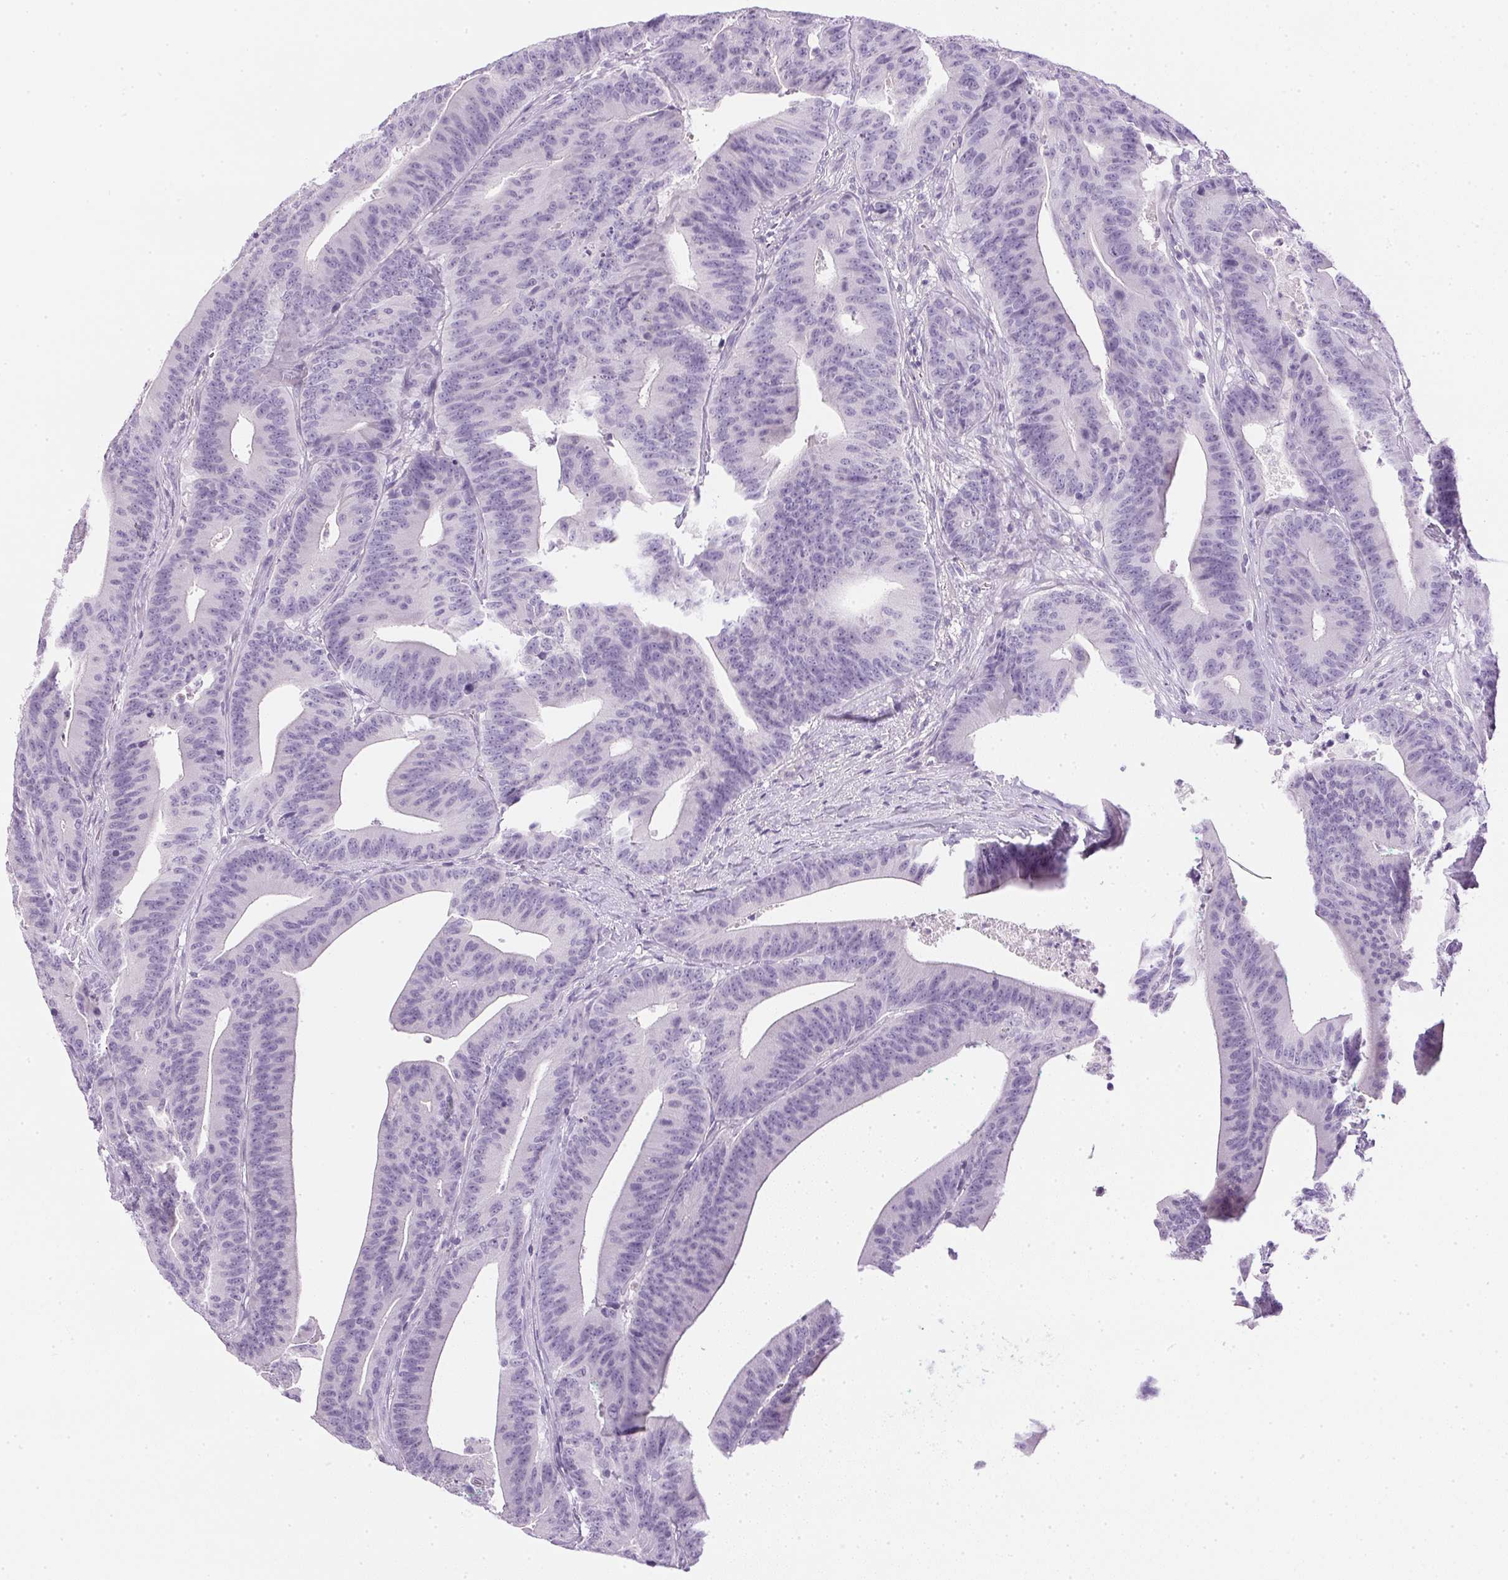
{"staining": {"intensity": "negative", "quantity": "none", "location": "none"}, "tissue": "colorectal cancer", "cell_type": "Tumor cells", "image_type": "cancer", "snomed": [{"axis": "morphology", "description": "Adenocarcinoma, NOS"}, {"axis": "topography", "description": "Colon"}], "caption": "Immunohistochemistry (IHC) of human colorectal adenocarcinoma shows no expression in tumor cells.", "gene": "CTRL", "patient": {"sex": "female", "age": 78}}